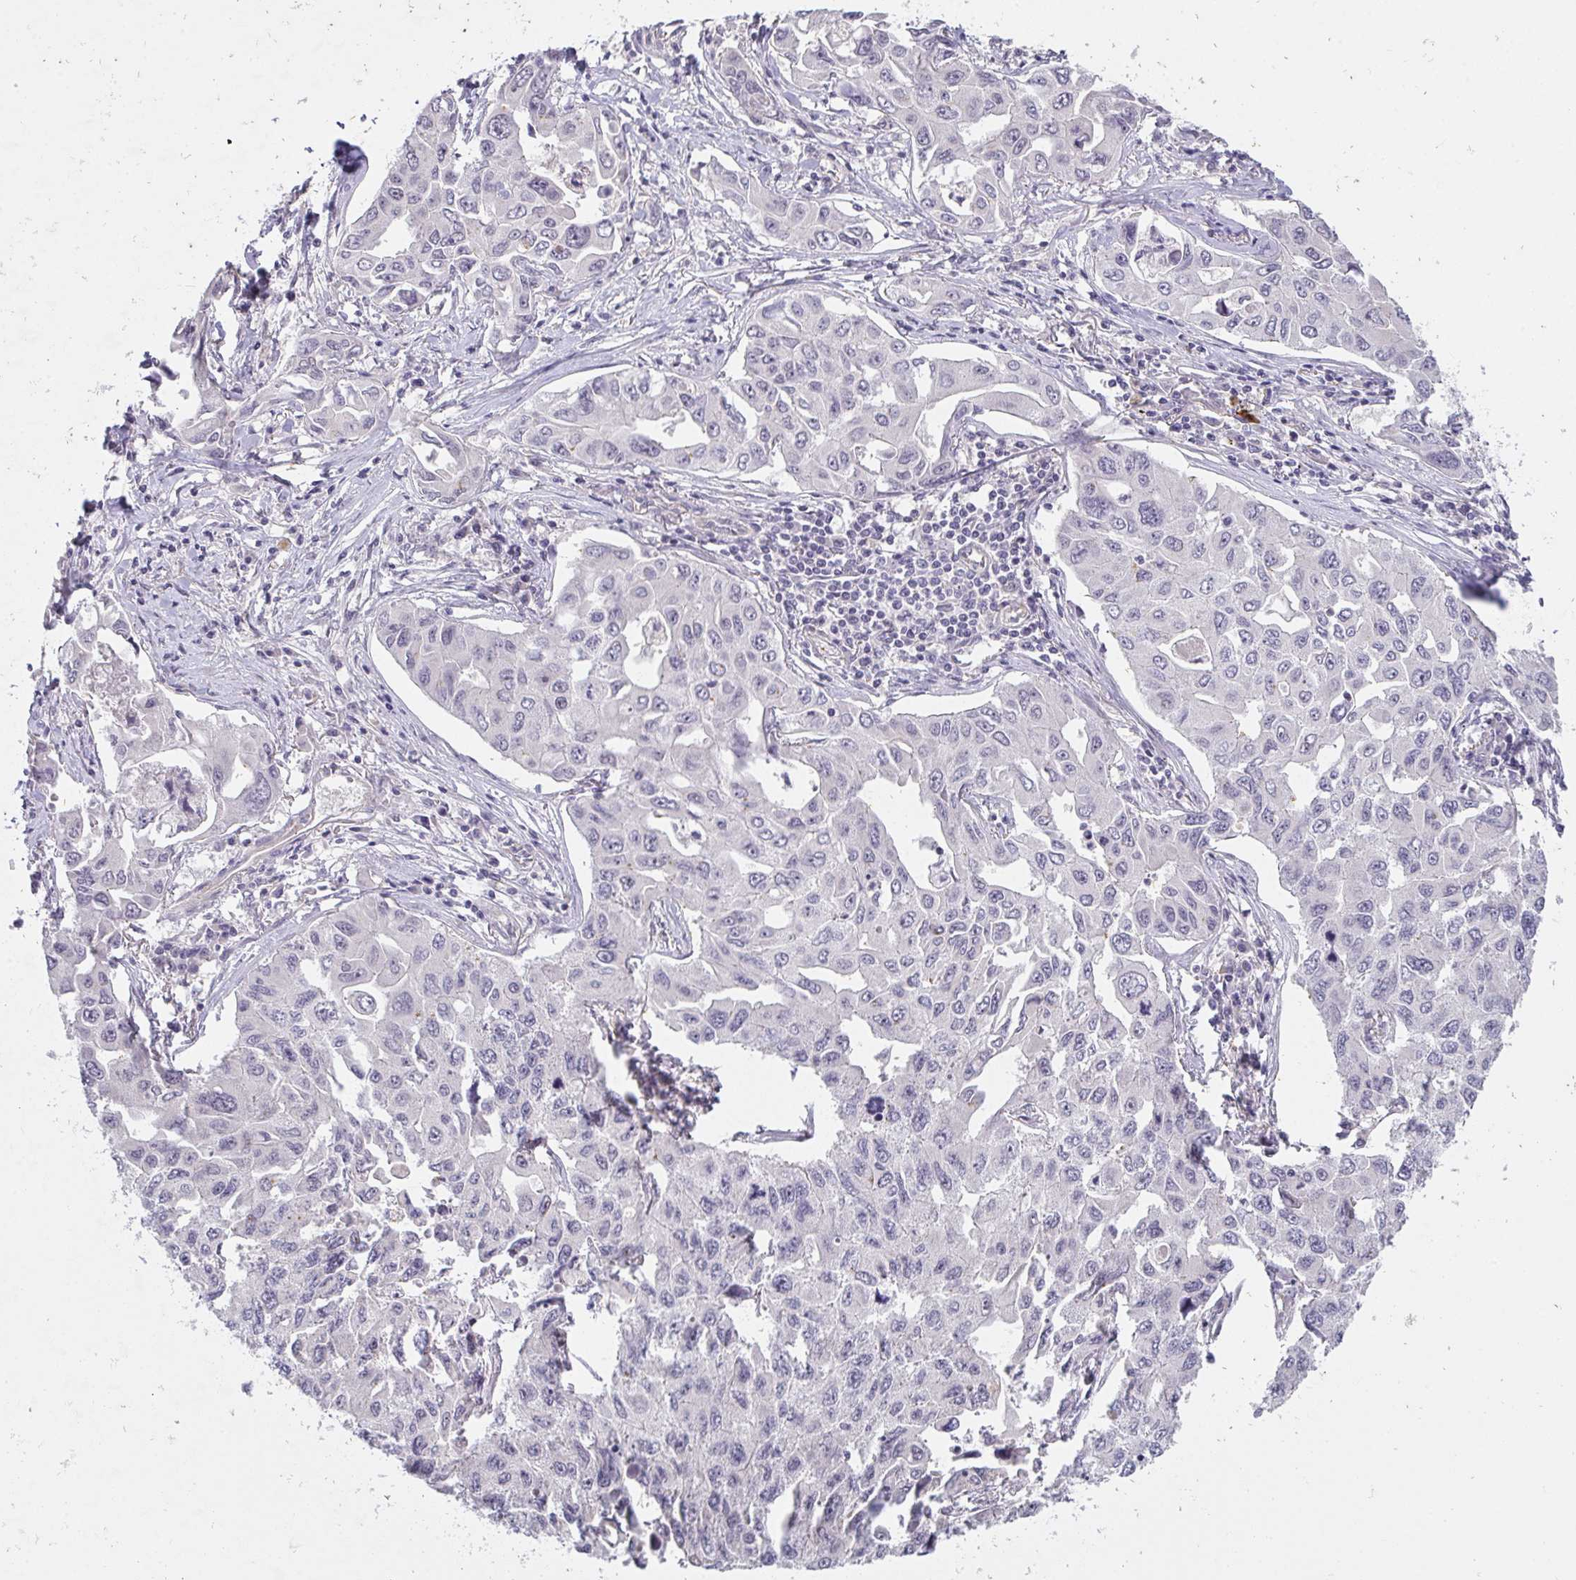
{"staining": {"intensity": "negative", "quantity": "none", "location": "none"}, "tissue": "lung cancer", "cell_type": "Tumor cells", "image_type": "cancer", "snomed": [{"axis": "morphology", "description": "Adenocarcinoma, NOS"}, {"axis": "topography", "description": "Lung"}], "caption": "Lung cancer (adenocarcinoma) stained for a protein using immunohistochemistry exhibits no staining tumor cells.", "gene": "TMEM219", "patient": {"sex": "male", "age": 64}}